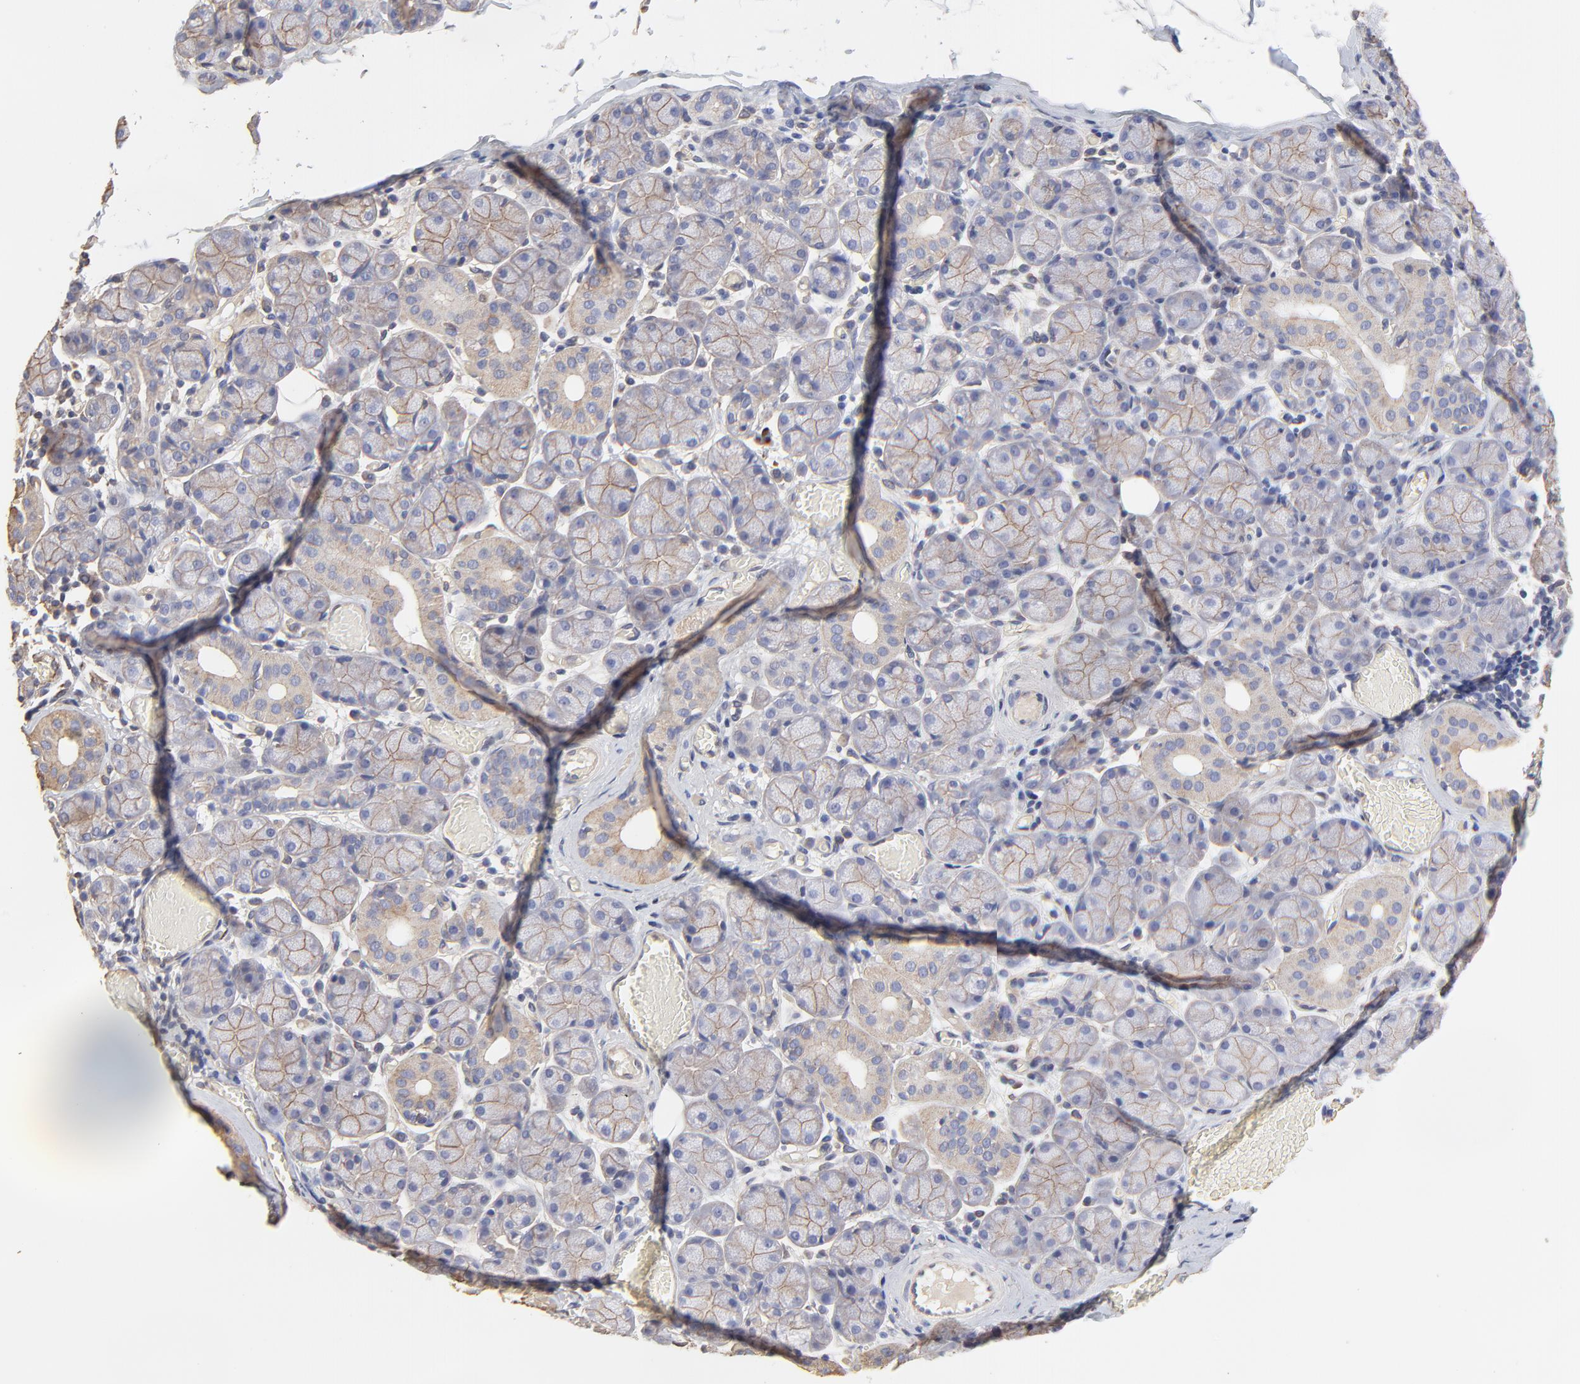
{"staining": {"intensity": "moderate", "quantity": ">75%", "location": "cytoplasmic/membranous"}, "tissue": "salivary gland", "cell_type": "Glandular cells", "image_type": "normal", "snomed": [{"axis": "morphology", "description": "Normal tissue, NOS"}, {"axis": "topography", "description": "Salivary gland"}], "caption": "The histopathology image shows a brown stain indicating the presence of a protein in the cytoplasmic/membranous of glandular cells in salivary gland. (Brightfield microscopy of DAB IHC at high magnification).", "gene": "LRCH2", "patient": {"sex": "female", "age": 24}}